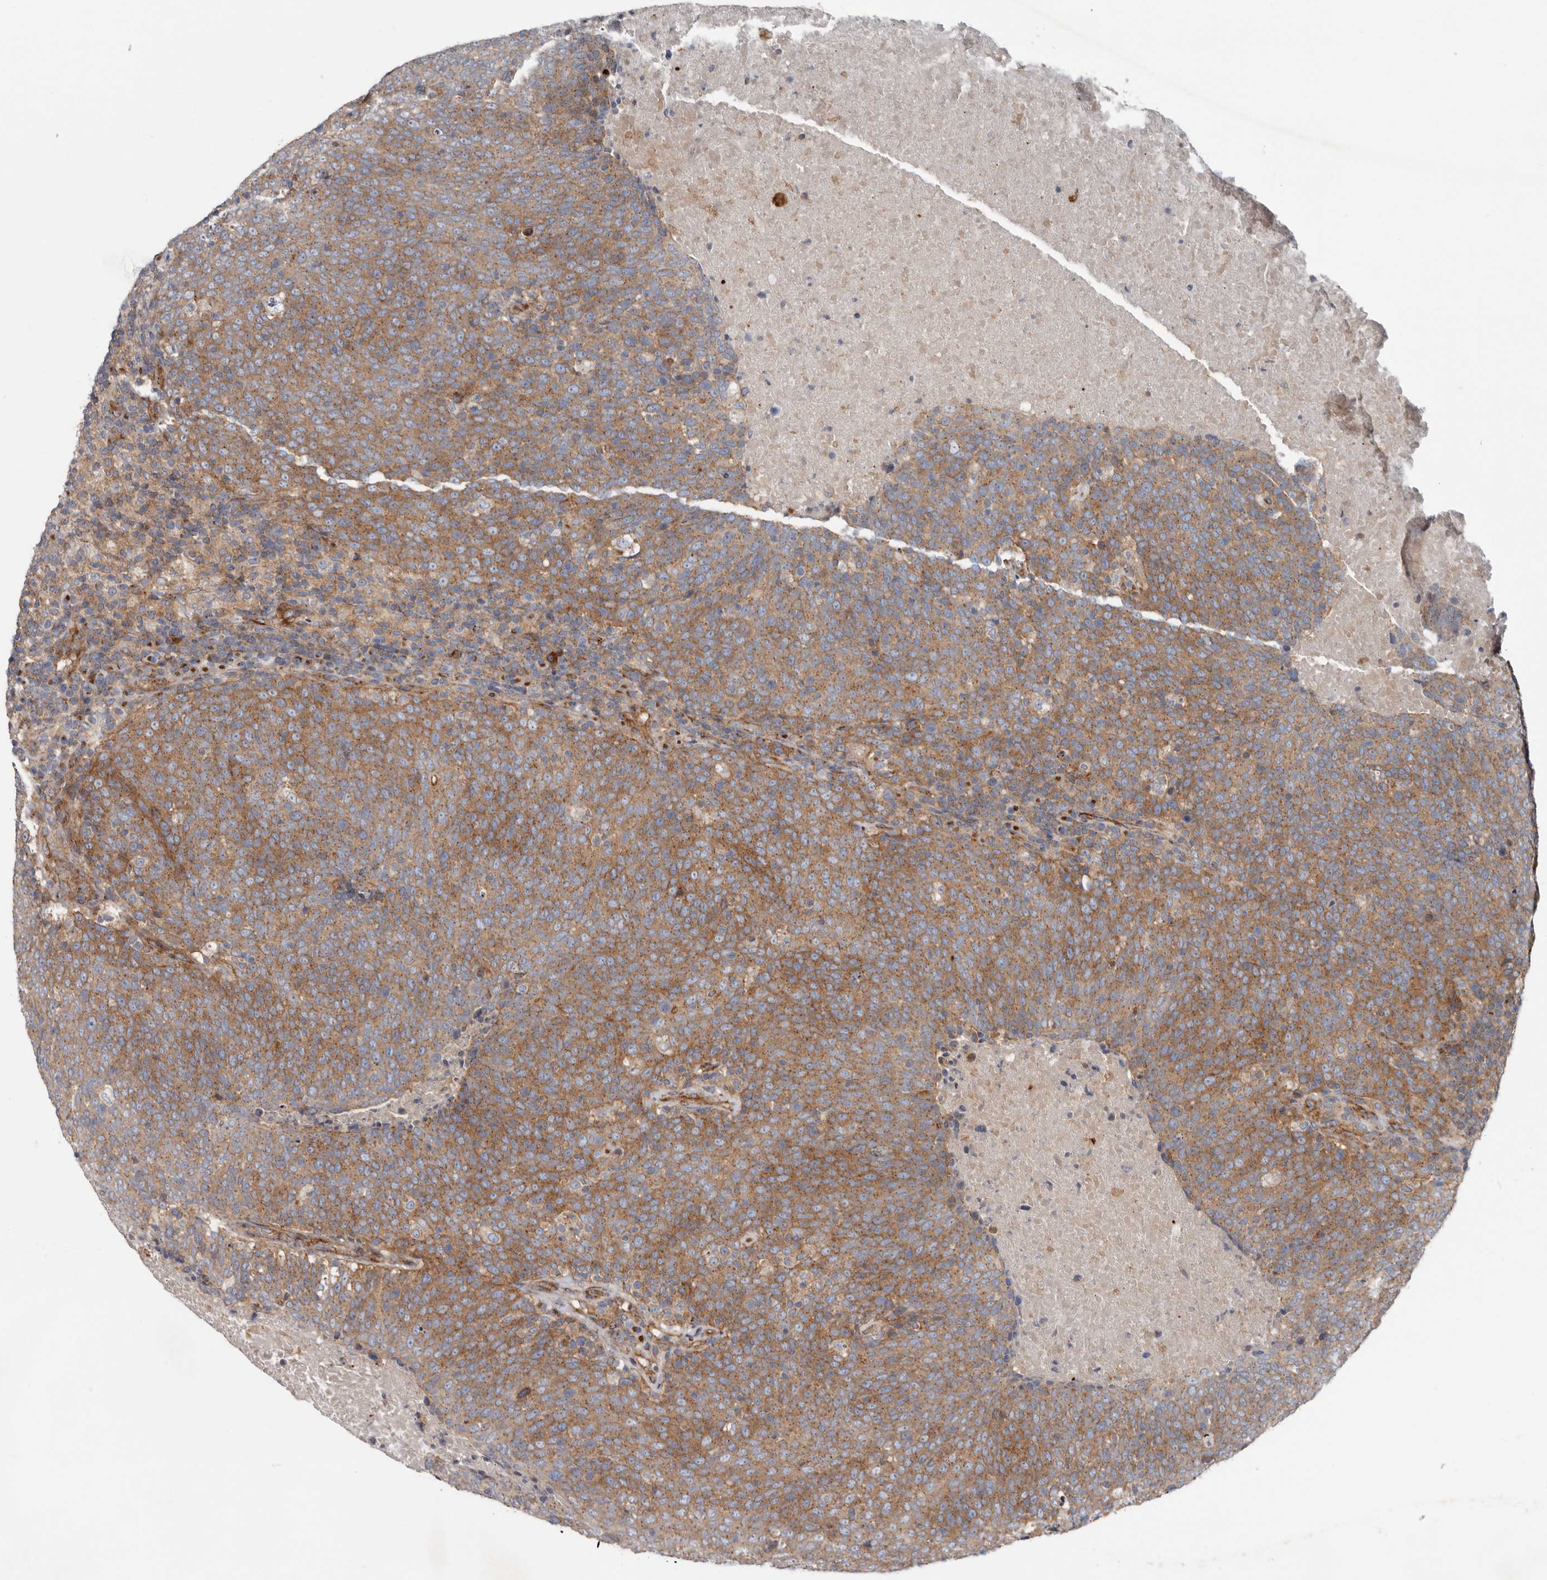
{"staining": {"intensity": "moderate", "quantity": ">75%", "location": "cytoplasmic/membranous"}, "tissue": "head and neck cancer", "cell_type": "Tumor cells", "image_type": "cancer", "snomed": [{"axis": "morphology", "description": "Squamous cell carcinoma, NOS"}, {"axis": "morphology", "description": "Squamous cell carcinoma, metastatic, NOS"}, {"axis": "topography", "description": "Lymph node"}, {"axis": "topography", "description": "Head-Neck"}], "caption": "A high-resolution histopathology image shows immunohistochemistry (IHC) staining of squamous cell carcinoma (head and neck), which reveals moderate cytoplasmic/membranous expression in about >75% of tumor cells.", "gene": "LUZP1", "patient": {"sex": "male", "age": 62}}